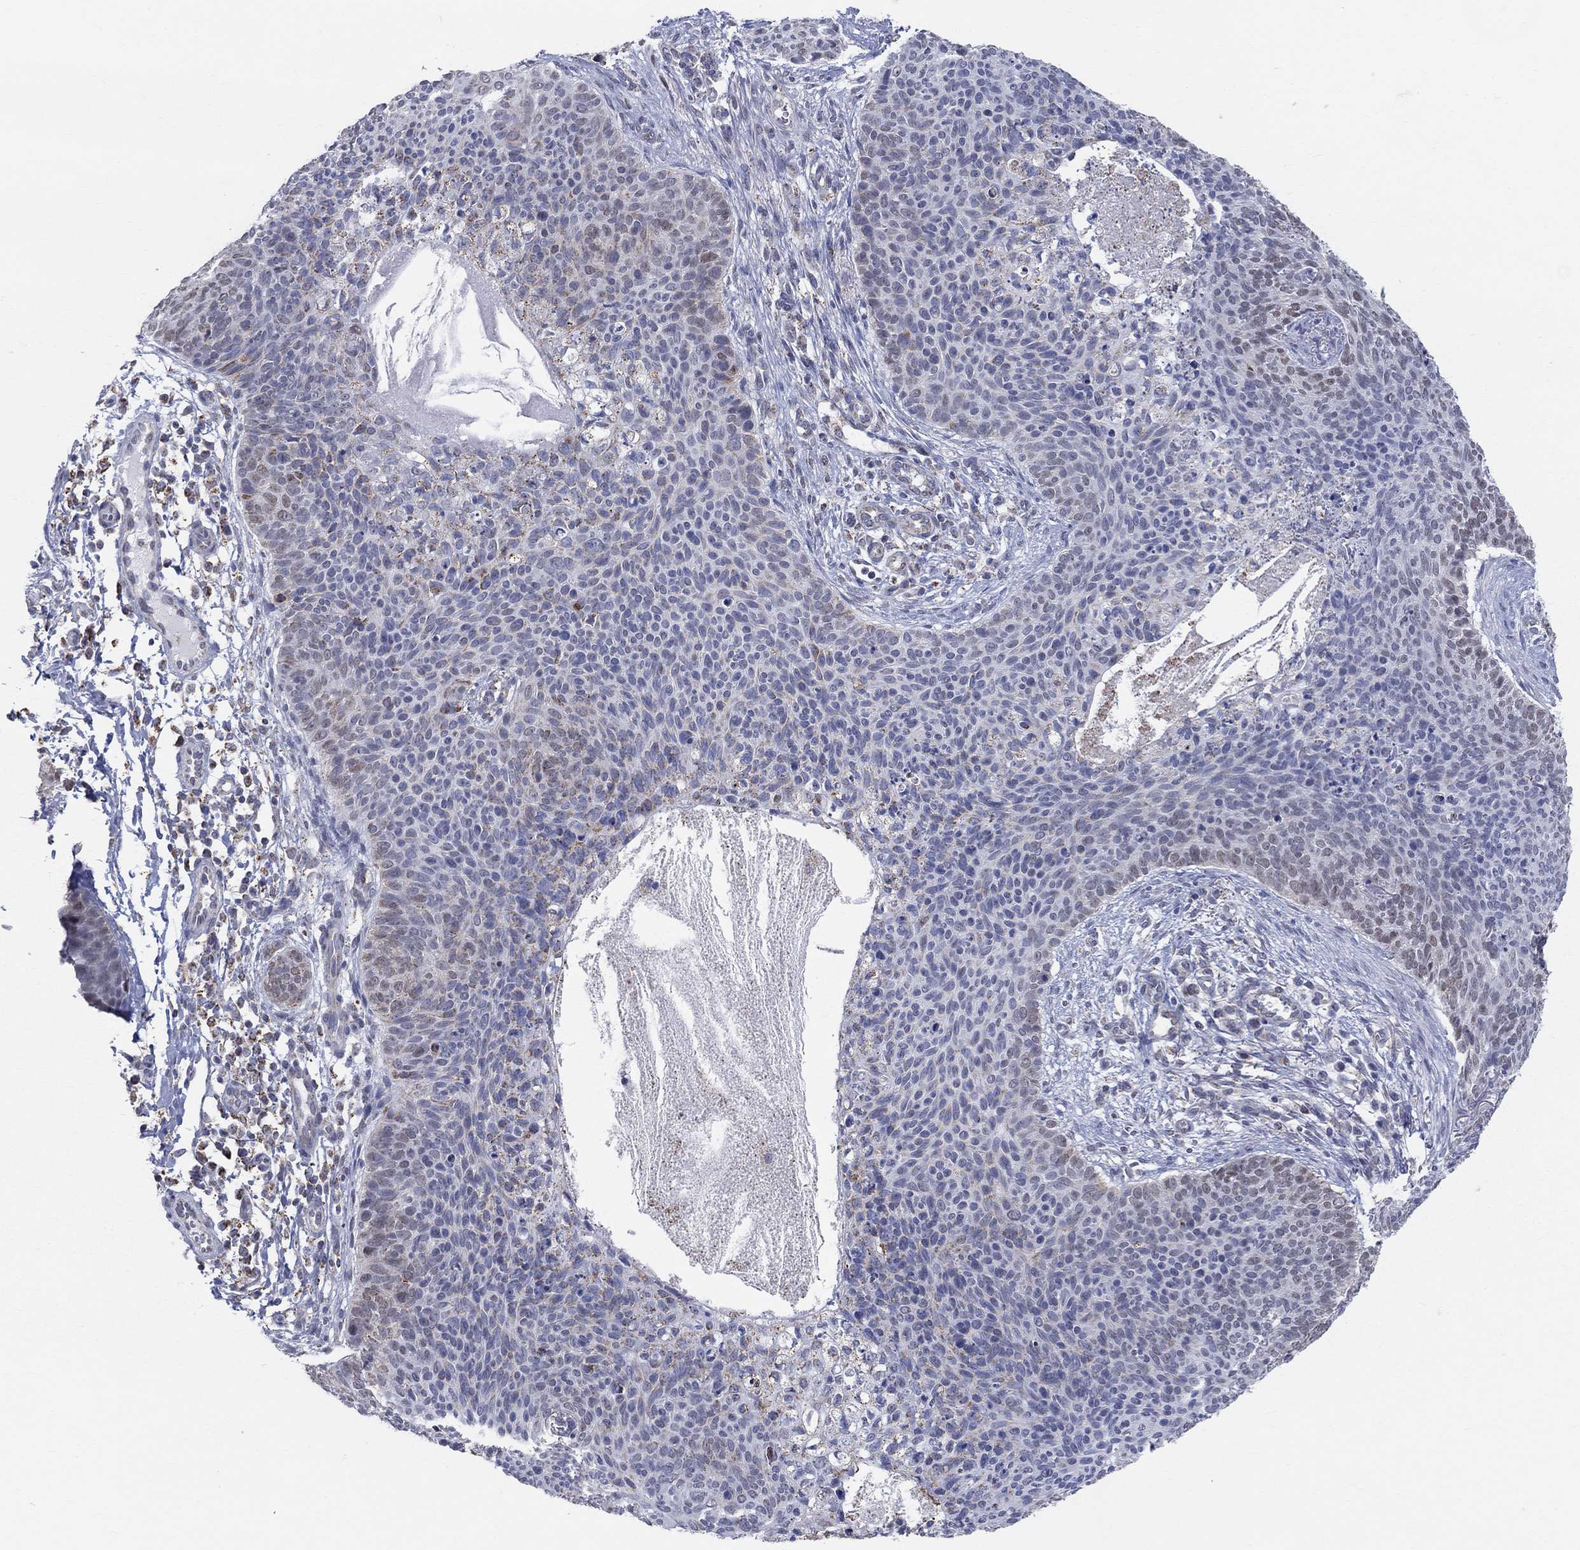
{"staining": {"intensity": "moderate", "quantity": "<25%", "location": "nuclear"}, "tissue": "skin cancer", "cell_type": "Tumor cells", "image_type": "cancer", "snomed": [{"axis": "morphology", "description": "Basal cell carcinoma"}, {"axis": "topography", "description": "Skin"}], "caption": "IHC of skin cancer (basal cell carcinoma) displays low levels of moderate nuclear staining in about <25% of tumor cells. Nuclei are stained in blue.", "gene": "KISS1R", "patient": {"sex": "male", "age": 64}}